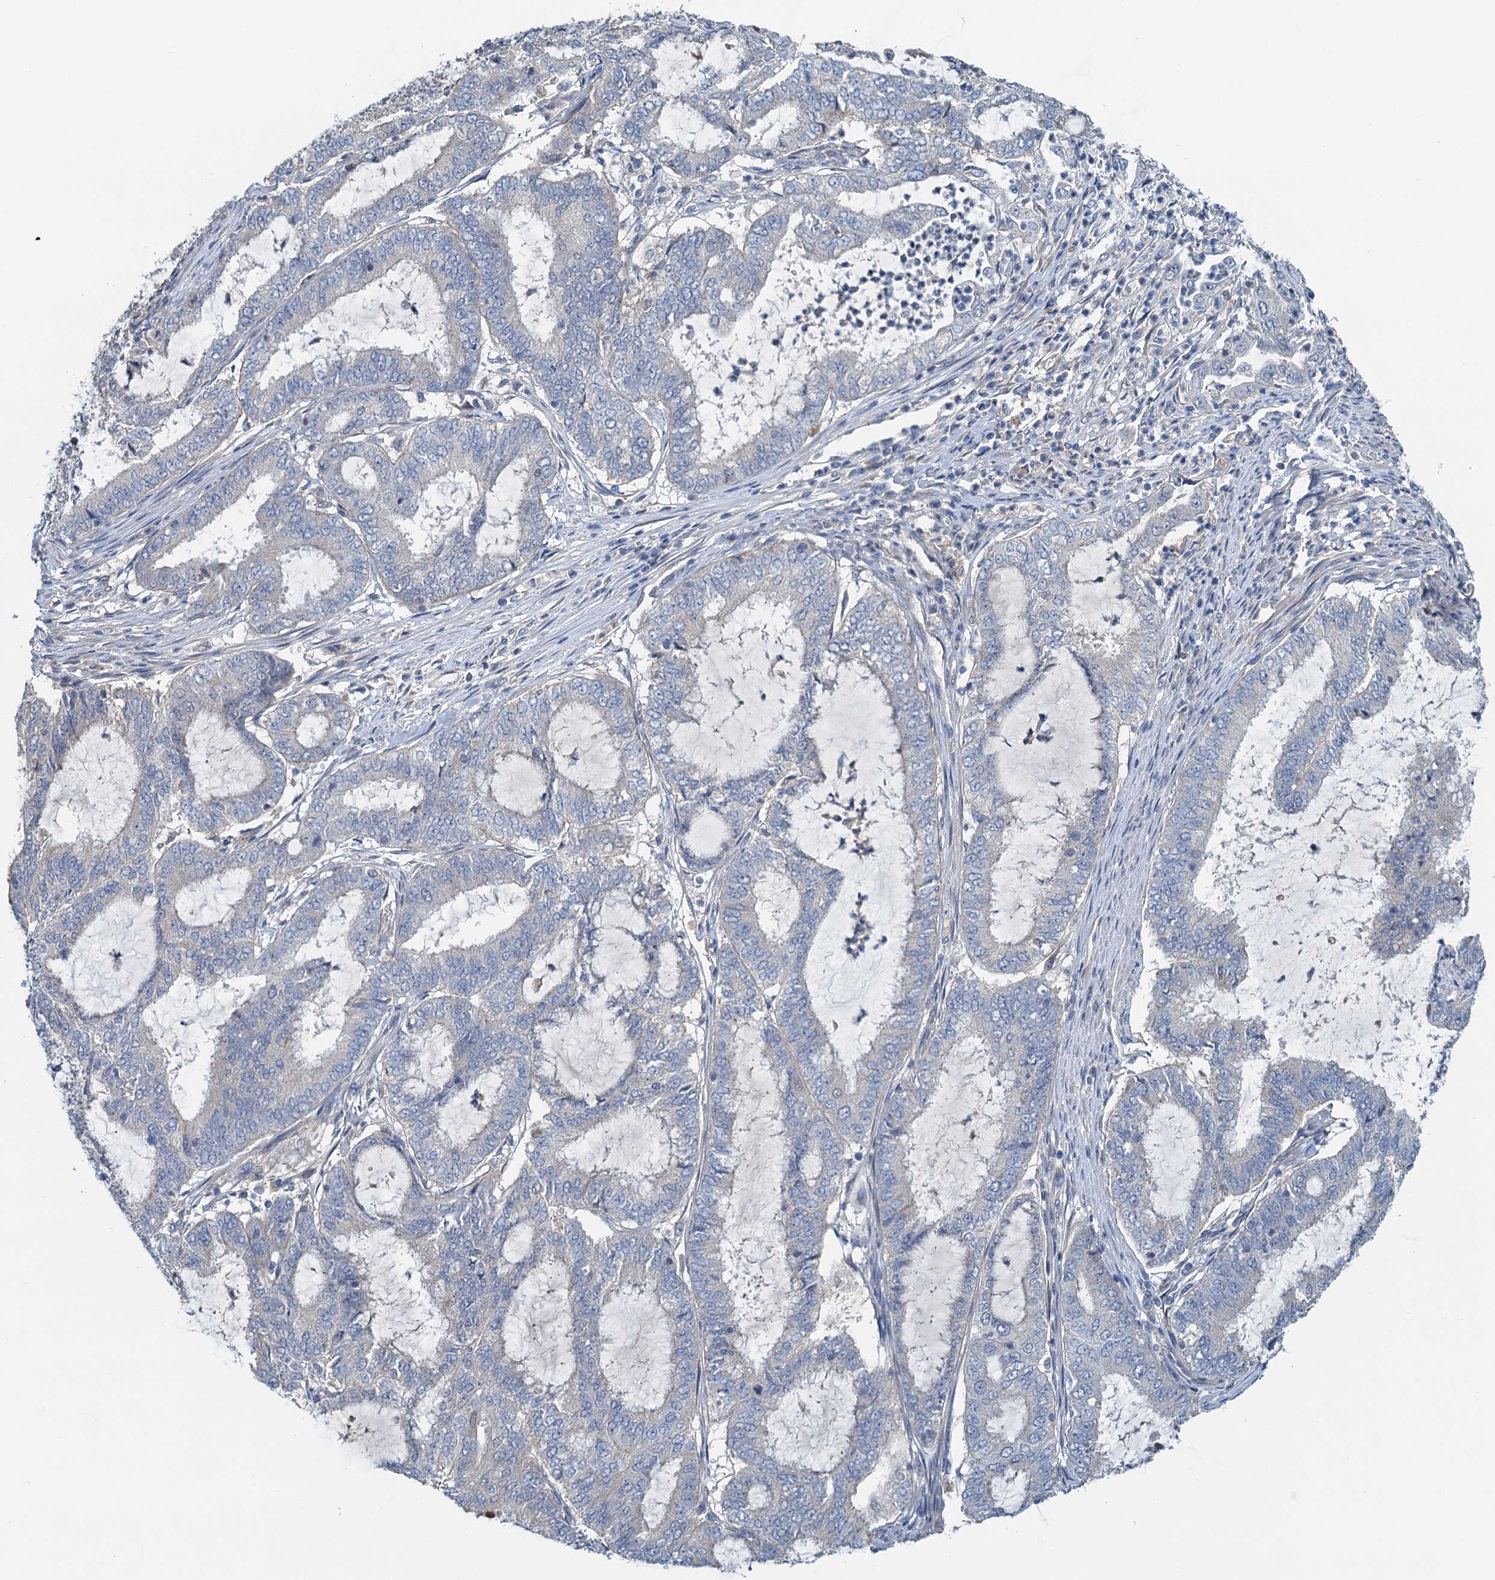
{"staining": {"intensity": "negative", "quantity": "none", "location": "none"}, "tissue": "endometrial cancer", "cell_type": "Tumor cells", "image_type": "cancer", "snomed": [{"axis": "morphology", "description": "Adenocarcinoma, NOS"}, {"axis": "topography", "description": "Endometrium"}], "caption": "A histopathology image of human adenocarcinoma (endometrial) is negative for staining in tumor cells. Nuclei are stained in blue.", "gene": "ZNF606", "patient": {"sex": "female", "age": 51}}